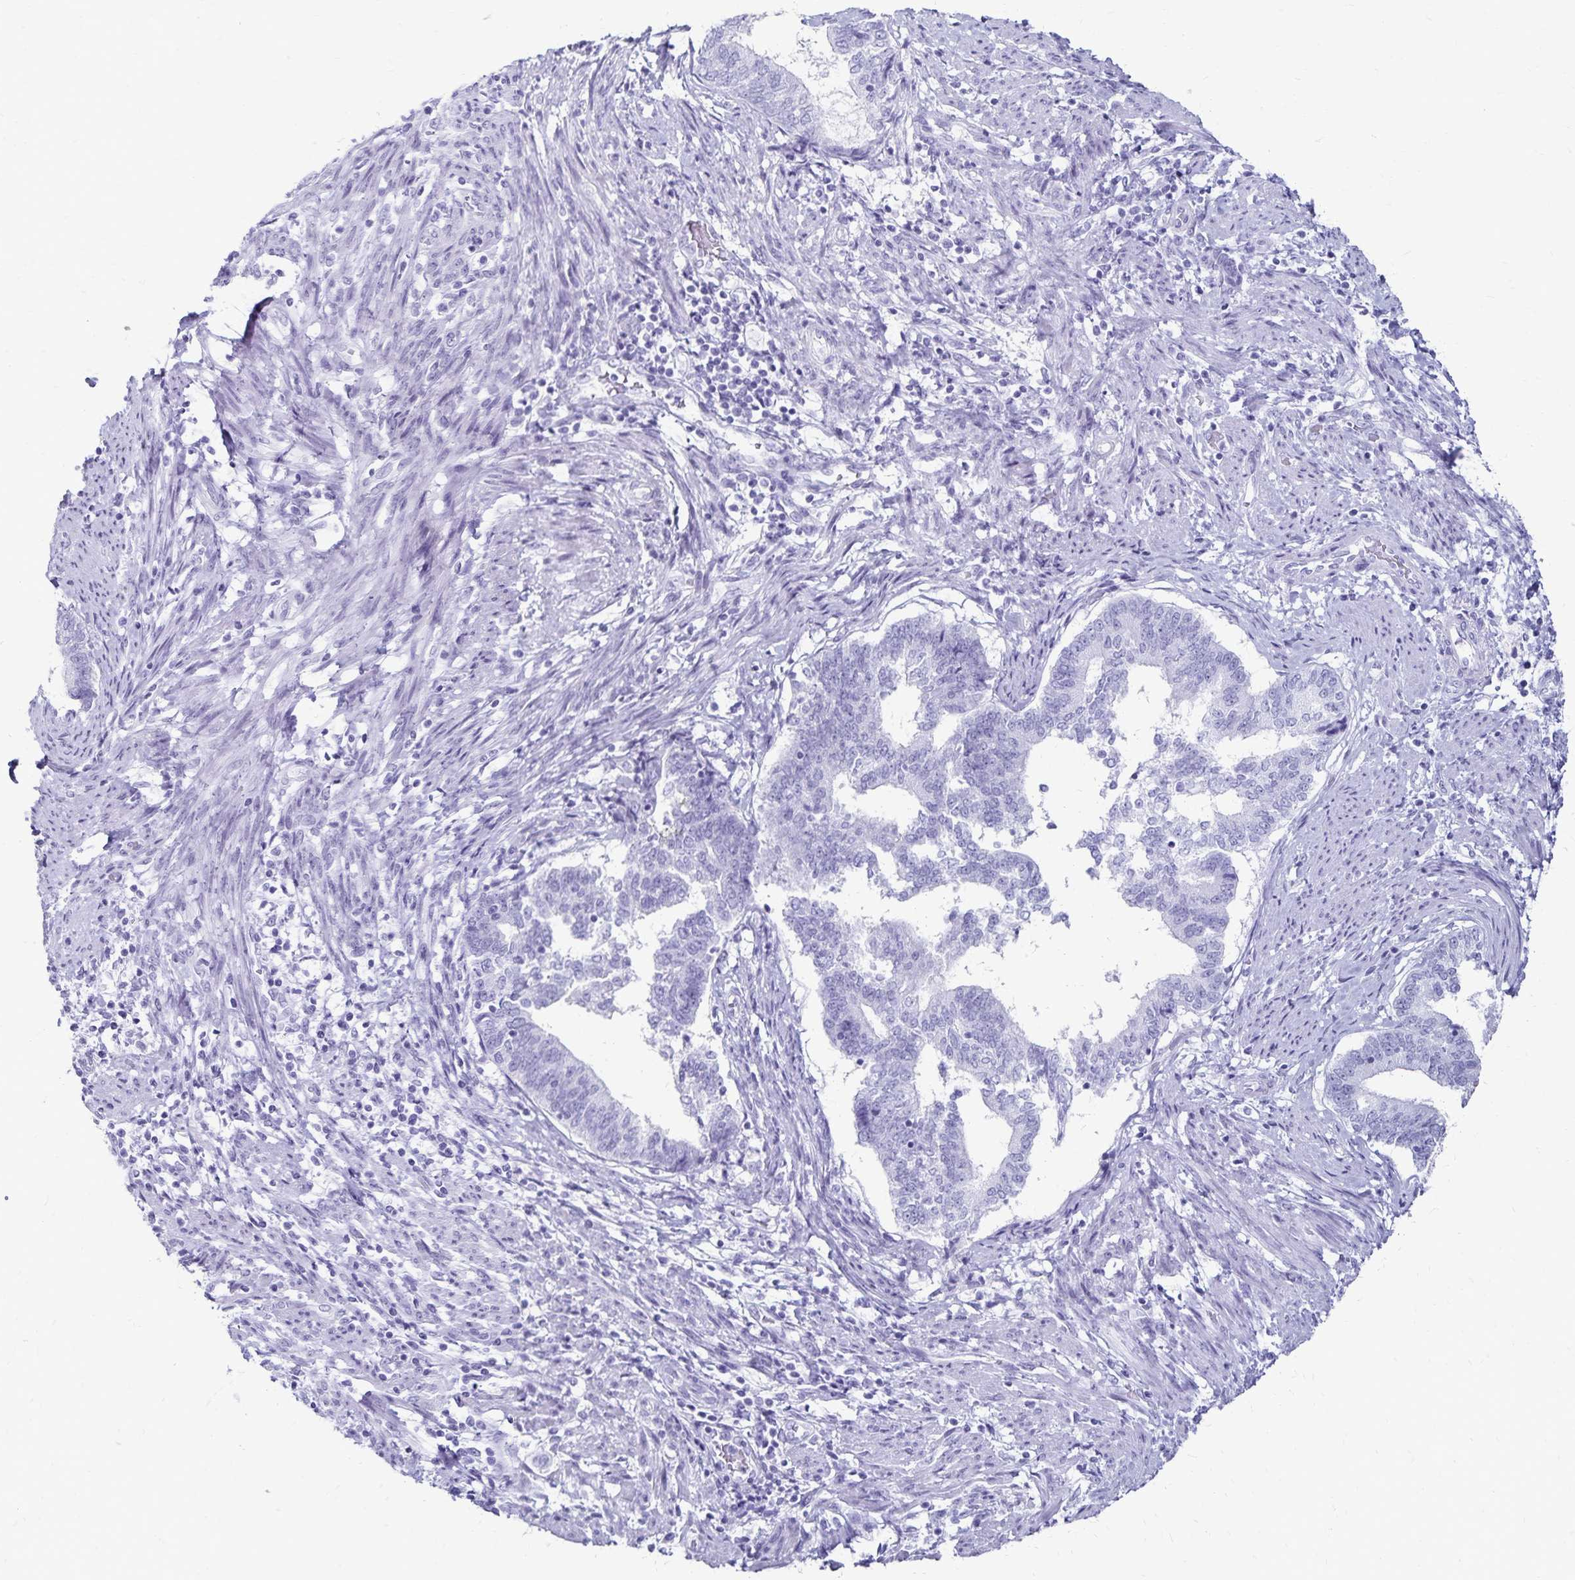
{"staining": {"intensity": "negative", "quantity": "none", "location": "none"}, "tissue": "endometrial cancer", "cell_type": "Tumor cells", "image_type": "cancer", "snomed": [{"axis": "morphology", "description": "Adenocarcinoma, NOS"}, {"axis": "topography", "description": "Endometrium"}], "caption": "Adenocarcinoma (endometrial) was stained to show a protein in brown. There is no significant expression in tumor cells.", "gene": "GIP", "patient": {"sex": "female", "age": 65}}